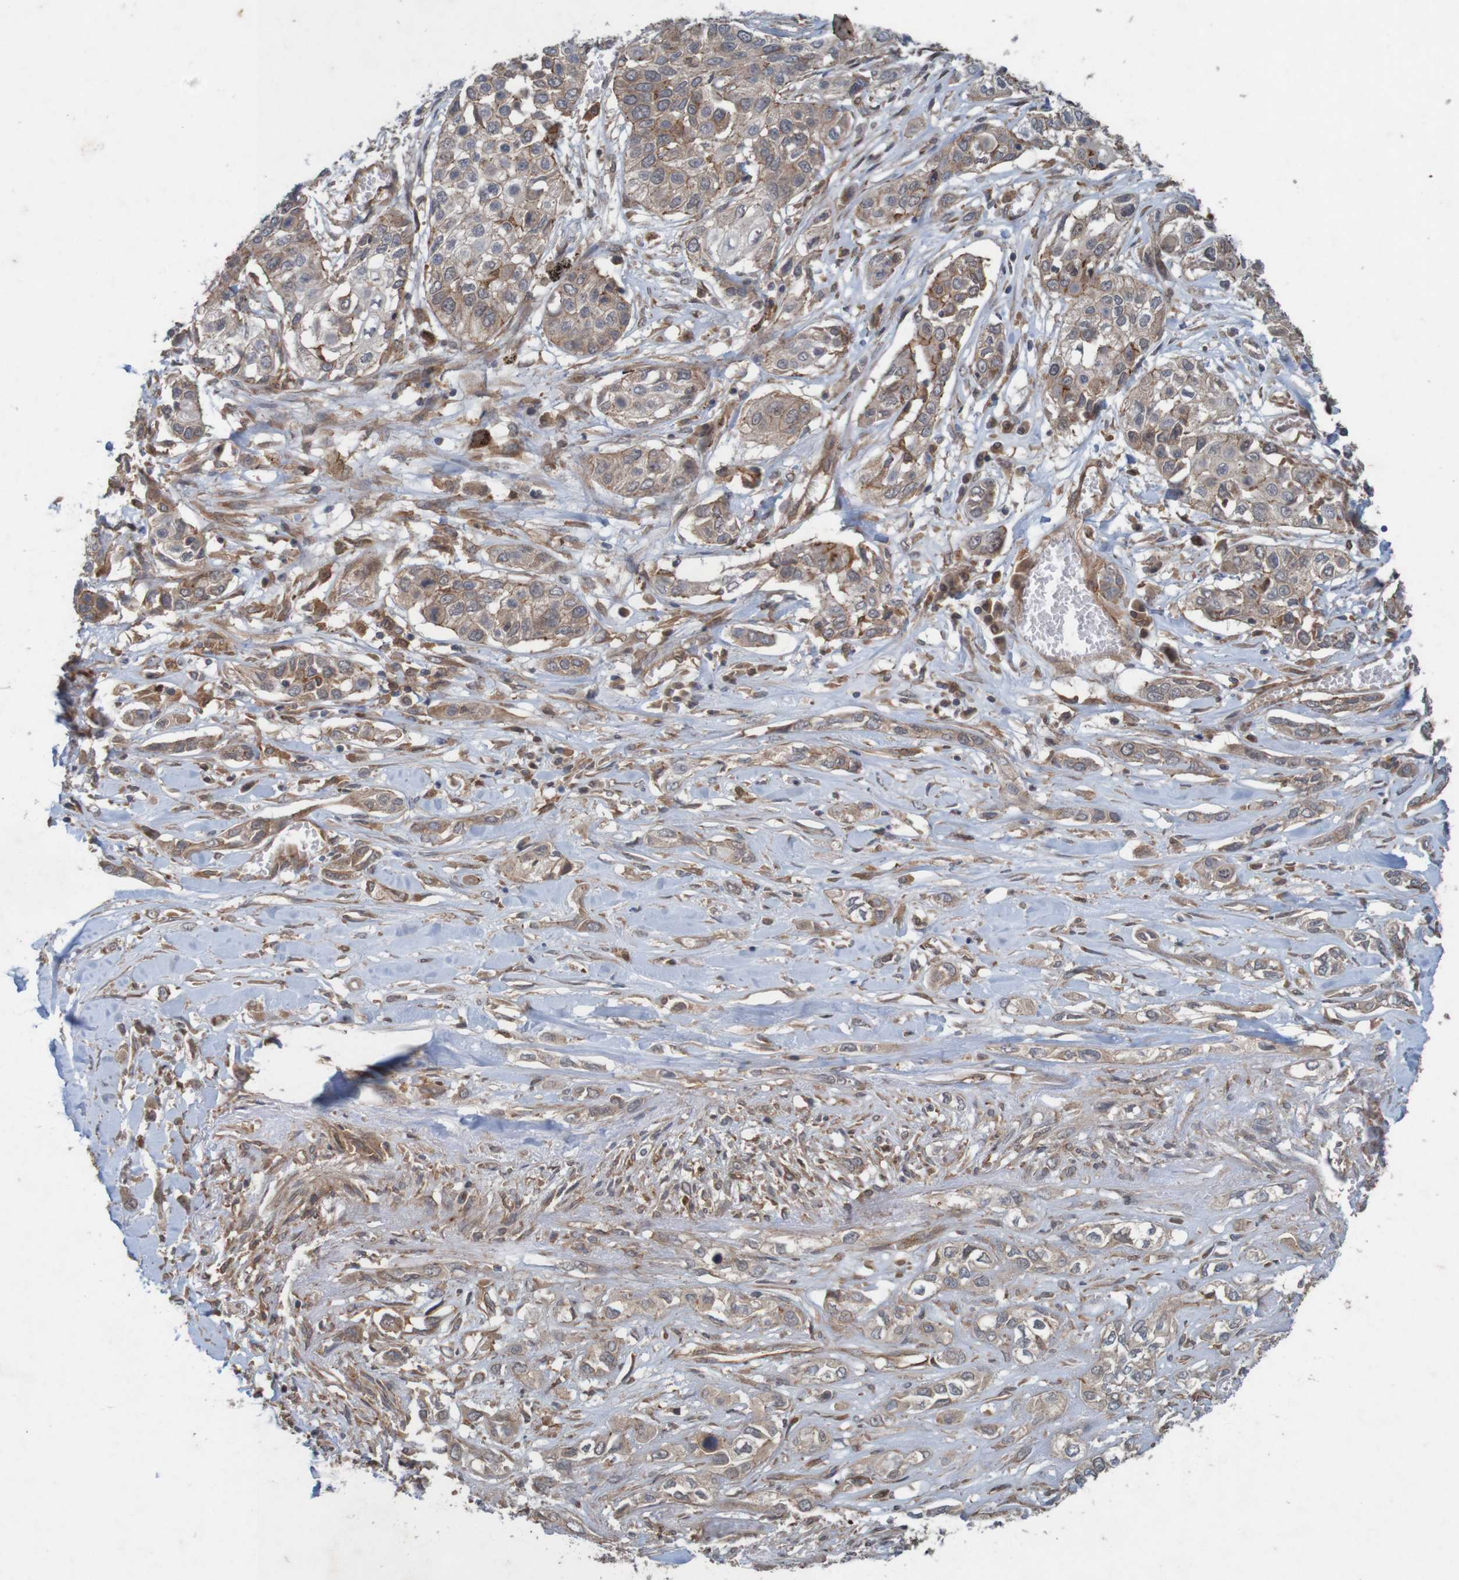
{"staining": {"intensity": "weak", "quantity": ">75%", "location": "cytoplasmic/membranous"}, "tissue": "lung cancer", "cell_type": "Tumor cells", "image_type": "cancer", "snomed": [{"axis": "morphology", "description": "Squamous cell carcinoma, NOS"}, {"axis": "topography", "description": "Lung"}], "caption": "Lung cancer (squamous cell carcinoma) stained with immunohistochemistry exhibits weak cytoplasmic/membranous expression in approximately >75% of tumor cells. The staining was performed using DAB, with brown indicating positive protein expression. Nuclei are stained blue with hematoxylin.", "gene": "ARHGEF11", "patient": {"sex": "male", "age": 71}}